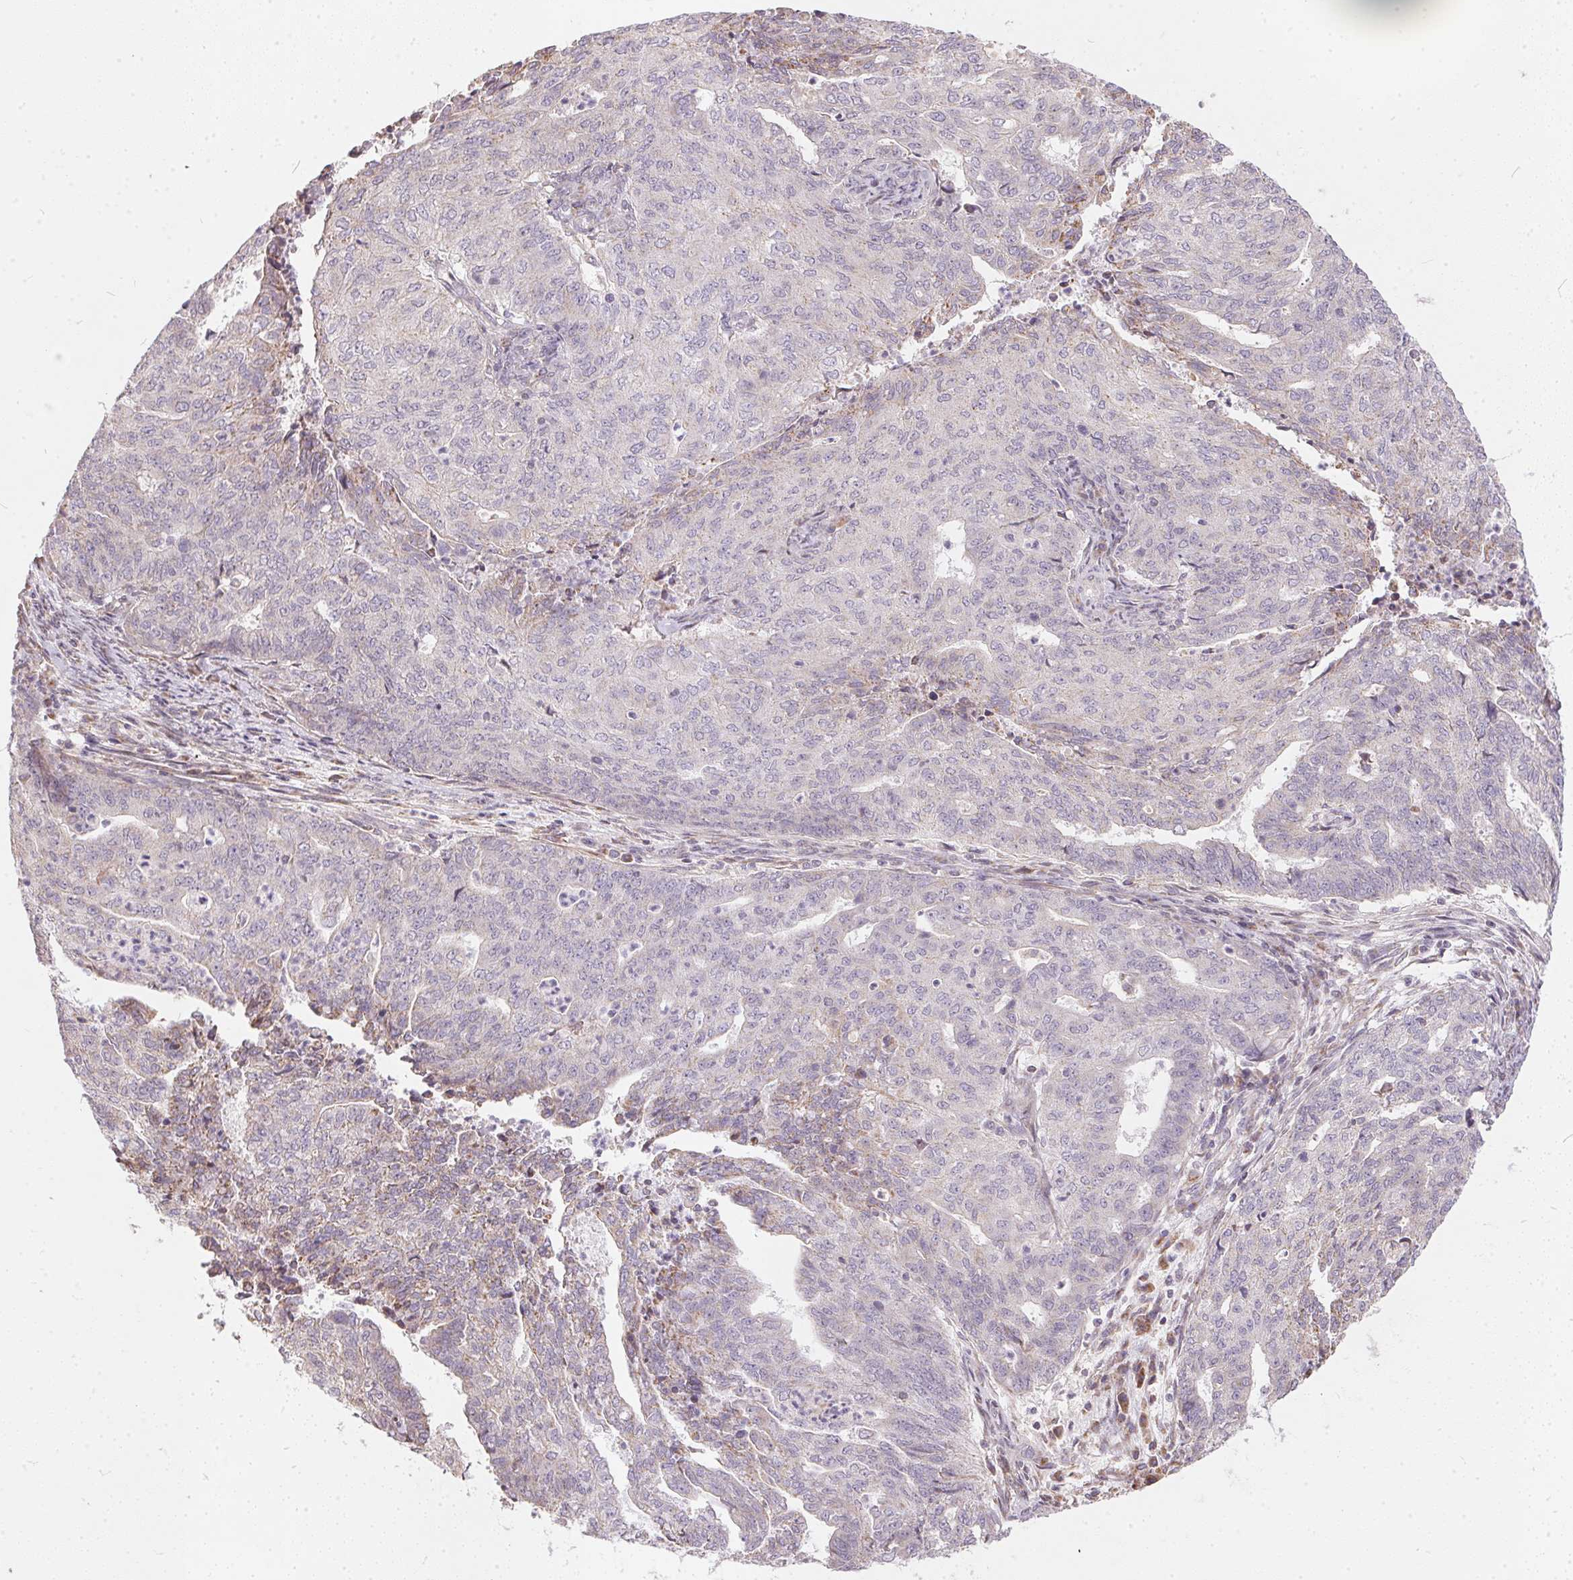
{"staining": {"intensity": "negative", "quantity": "none", "location": "none"}, "tissue": "endometrial cancer", "cell_type": "Tumor cells", "image_type": "cancer", "snomed": [{"axis": "morphology", "description": "Adenocarcinoma, NOS"}, {"axis": "topography", "description": "Endometrium"}], "caption": "Tumor cells show no significant staining in endometrial cancer (adenocarcinoma).", "gene": "VWA5B2", "patient": {"sex": "female", "age": 82}}